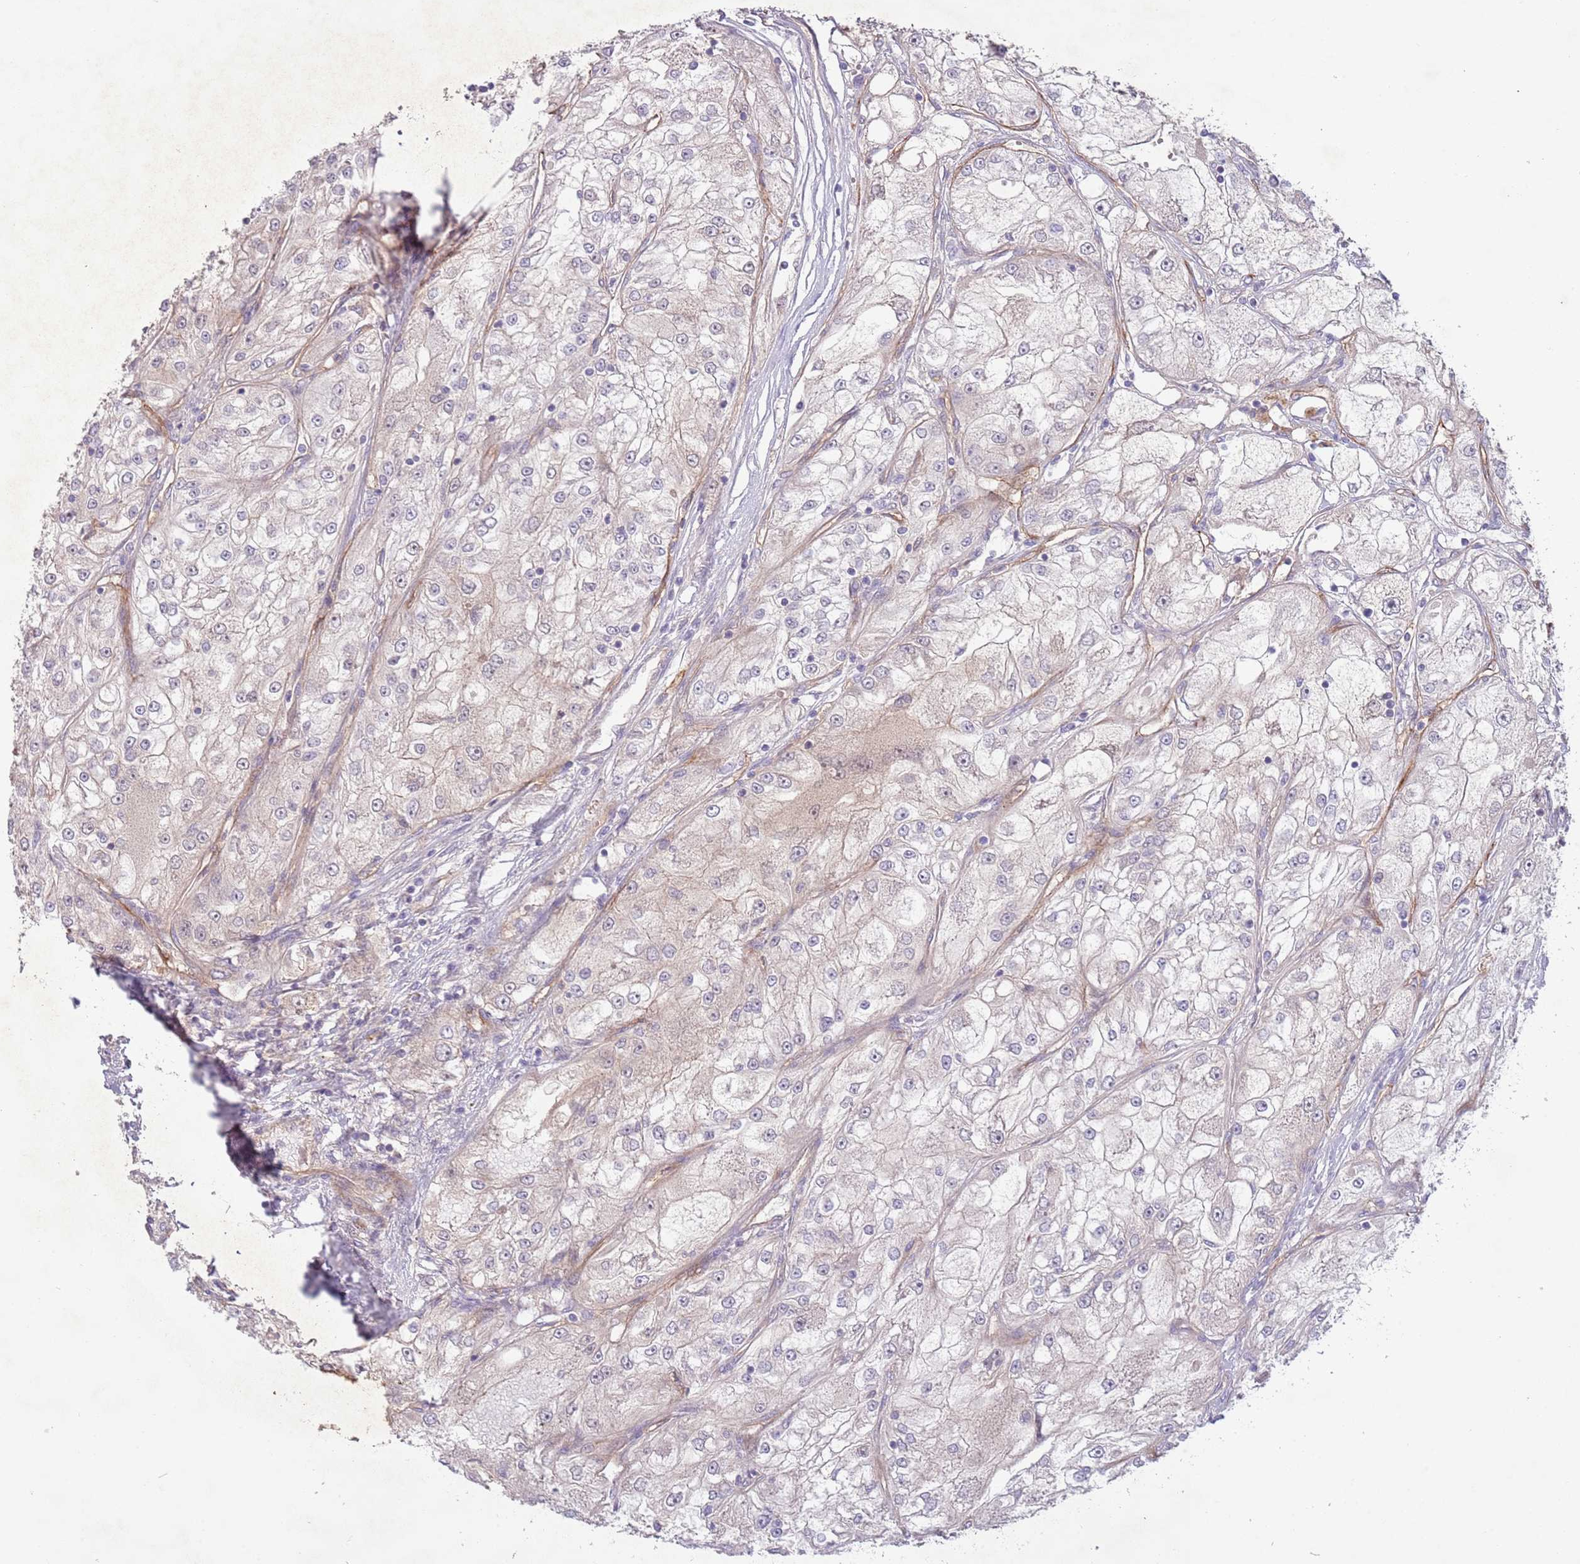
{"staining": {"intensity": "negative", "quantity": "none", "location": "none"}, "tissue": "renal cancer", "cell_type": "Tumor cells", "image_type": "cancer", "snomed": [{"axis": "morphology", "description": "Adenocarcinoma, NOS"}, {"axis": "topography", "description": "Kidney"}], "caption": "Immunohistochemistry of human adenocarcinoma (renal) reveals no positivity in tumor cells. (DAB (3,3'-diaminobenzidine) immunohistochemistry visualized using brightfield microscopy, high magnification).", "gene": "SAV1", "patient": {"sex": "female", "age": 72}}